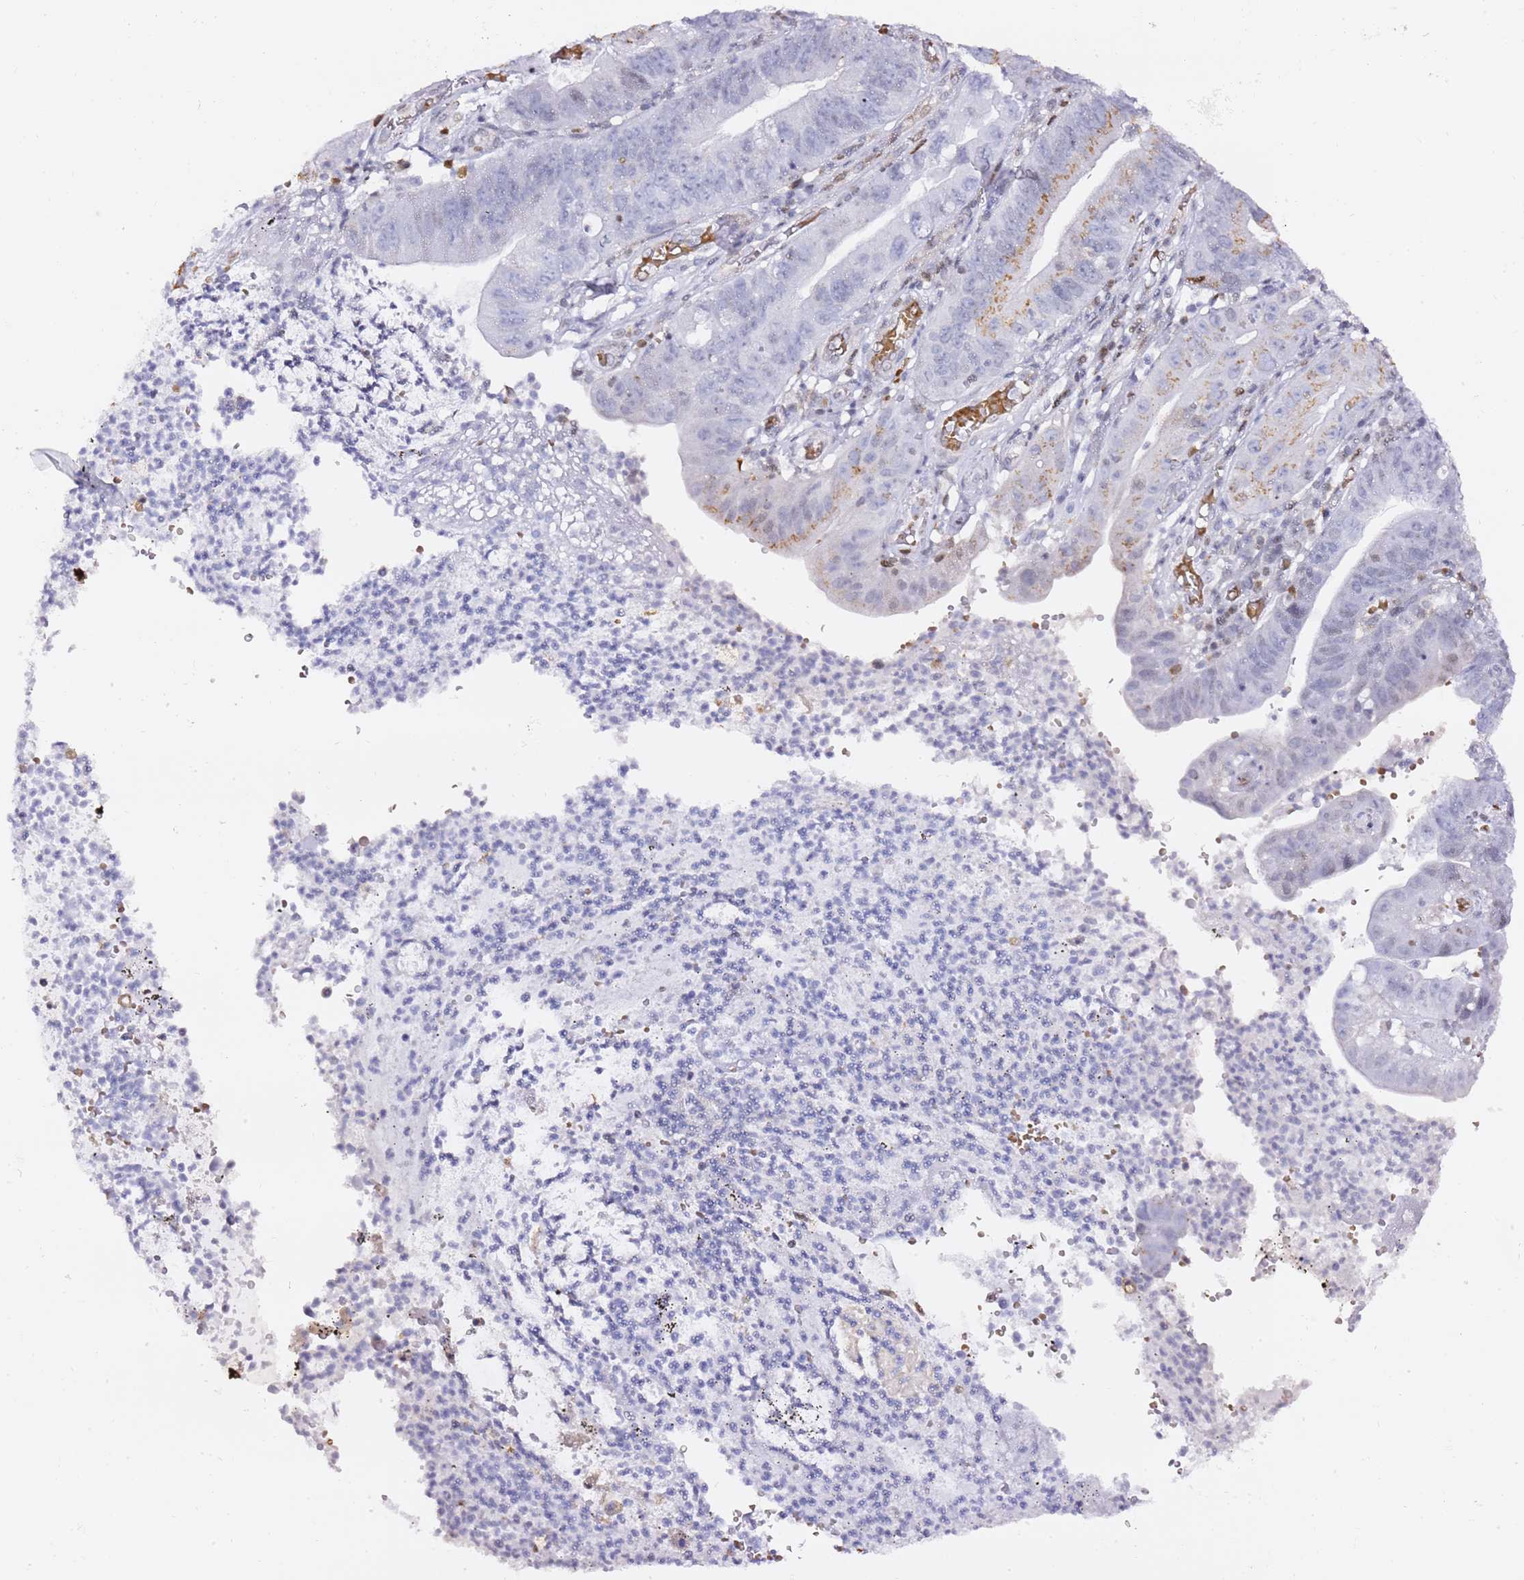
{"staining": {"intensity": "weak", "quantity": "<25%", "location": "cytoplasmic/membranous"}, "tissue": "stomach cancer", "cell_type": "Tumor cells", "image_type": "cancer", "snomed": [{"axis": "morphology", "description": "Adenocarcinoma, NOS"}, {"axis": "topography", "description": "Stomach"}], "caption": "Tumor cells are negative for protein expression in human stomach cancer (adenocarcinoma). Nuclei are stained in blue.", "gene": "GBP2", "patient": {"sex": "male", "age": 59}}